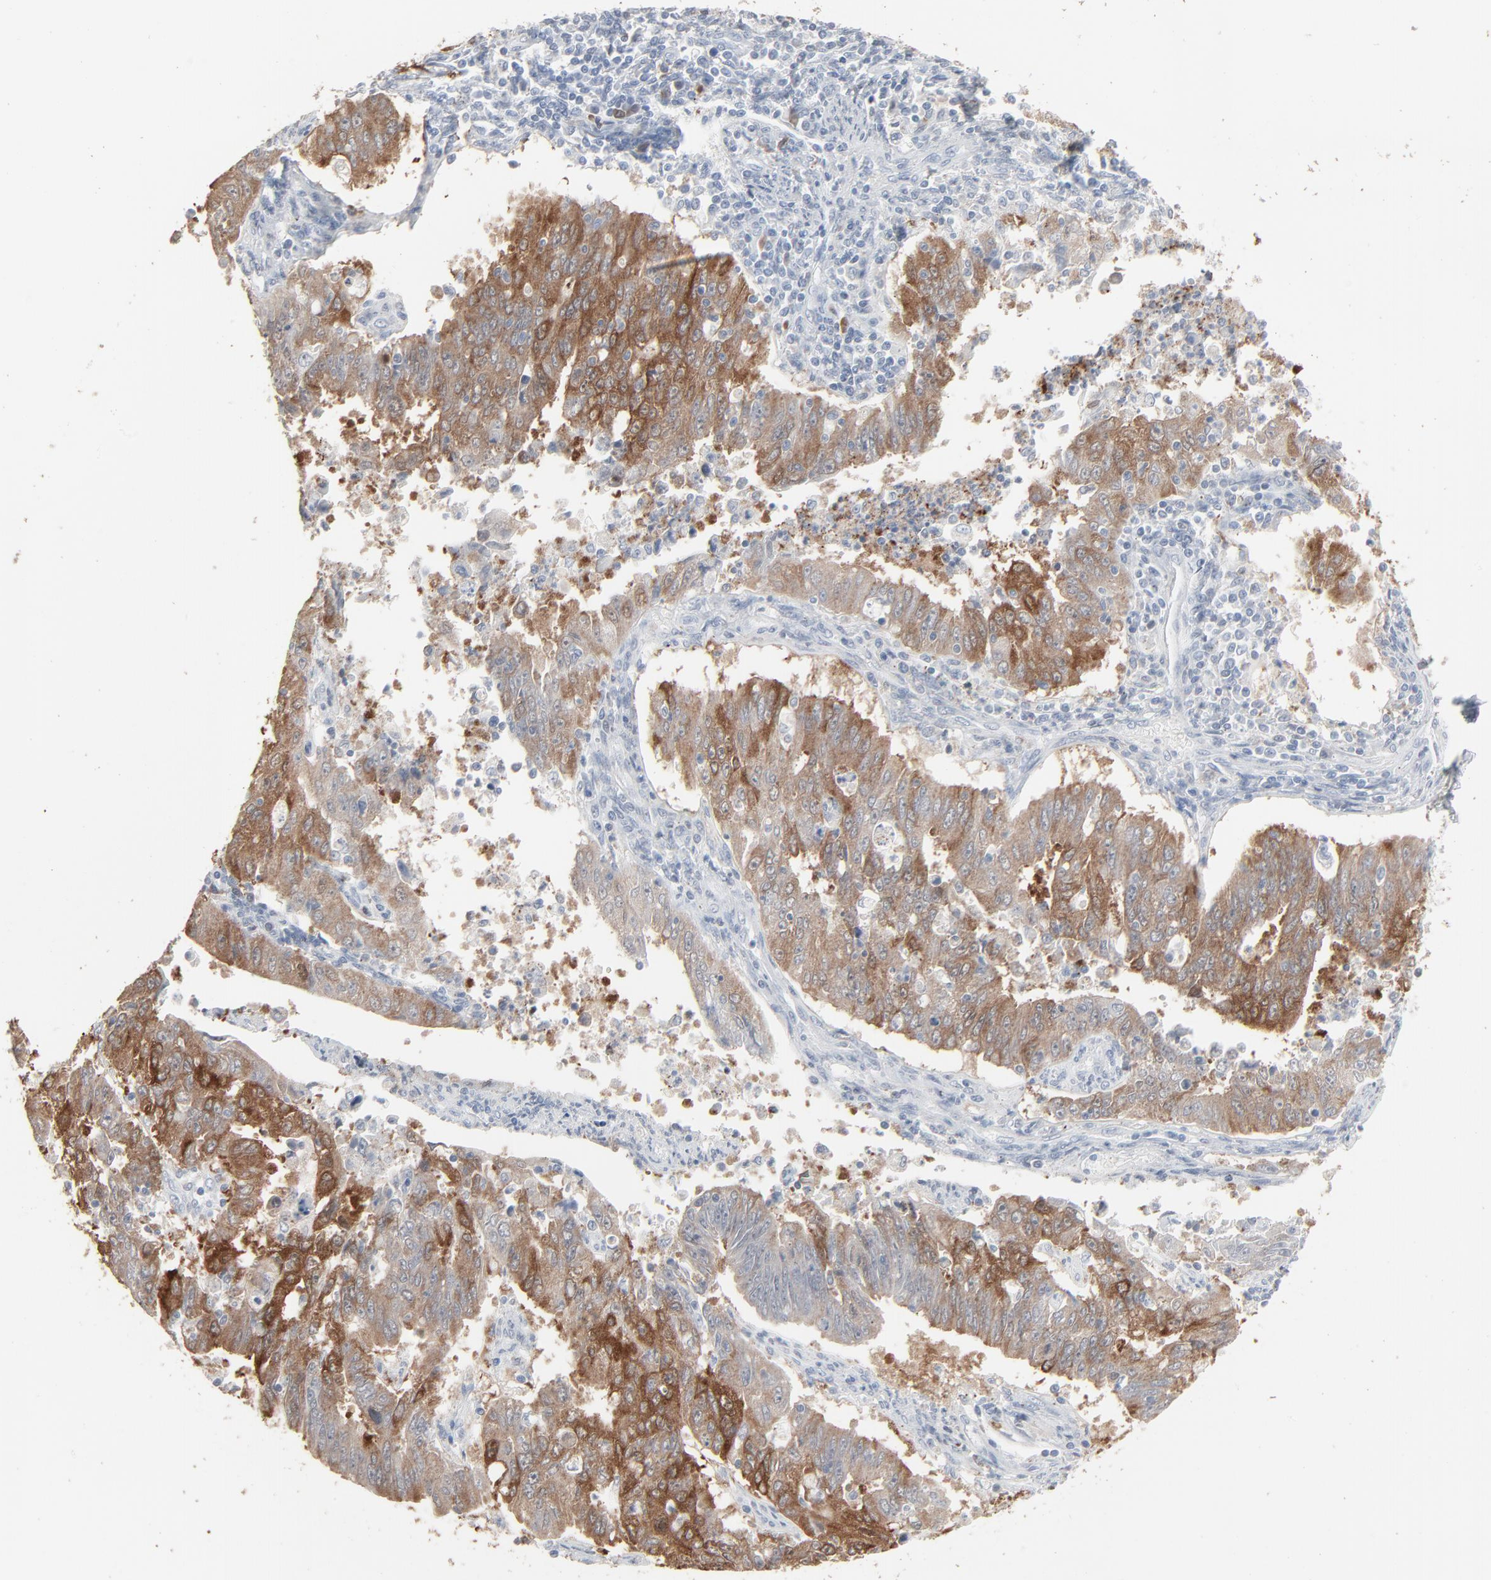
{"staining": {"intensity": "moderate", "quantity": ">75%", "location": "cytoplasmic/membranous"}, "tissue": "endometrial cancer", "cell_type": "Tumor cells", "image_type": "cancer", "snomed": [{"axis": "morphology", "description": "Adenocarcinoma, NOS"}, {"axis": "topography", "description": "Endometrium"}], "caption": "Moderate cytoplasmic/membranous staining for a protein is appreciated in about >75% of tumor cells of endometrial adenocarcinoma using immunohistochemistry (IHC).", "gene": "PHGDH", "patient": {"sex": "female", "age": 42}}